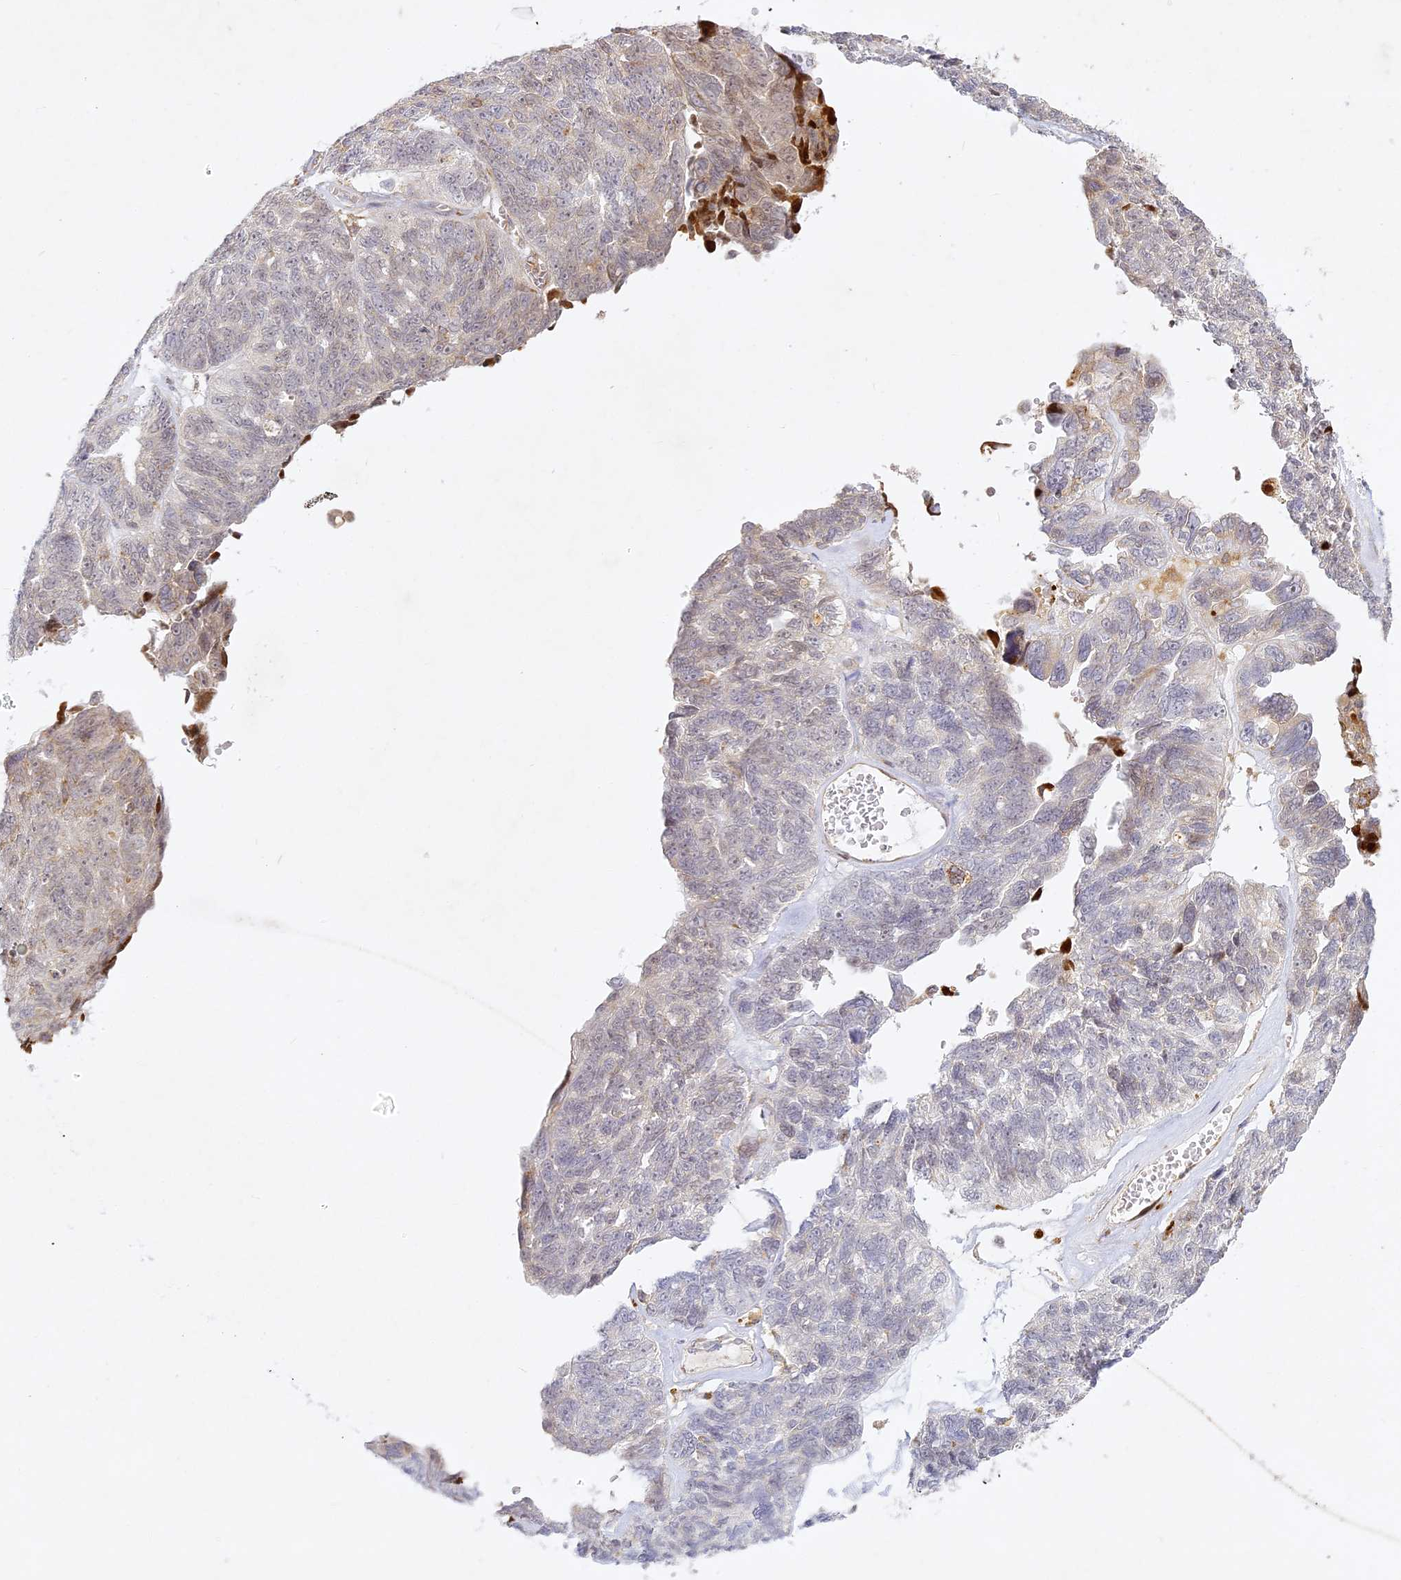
{"staining": {"intensity": "negative", "quantity": "none", "location": "none"}, "tissue": "ovarian cancer", "cell_type": "Tumor cells", "image_type": "cancer", "snomed": [{"axis": "morphology", "description": "Cystadenocarcinoma, serous, NOS"}, {"axis": "topography", "description": "Ovary"}], "caption": "The micrograph reveals no significant expression in tumor cells of ovarian cancer. The staining was performed using DAB to visualize the protein expression in brown, while the nuclei were stained in blue with hematoxylin (Magnification: 20x).", "gene": "SLC30A5", "patient": {"sex": "female", "age": 79}}